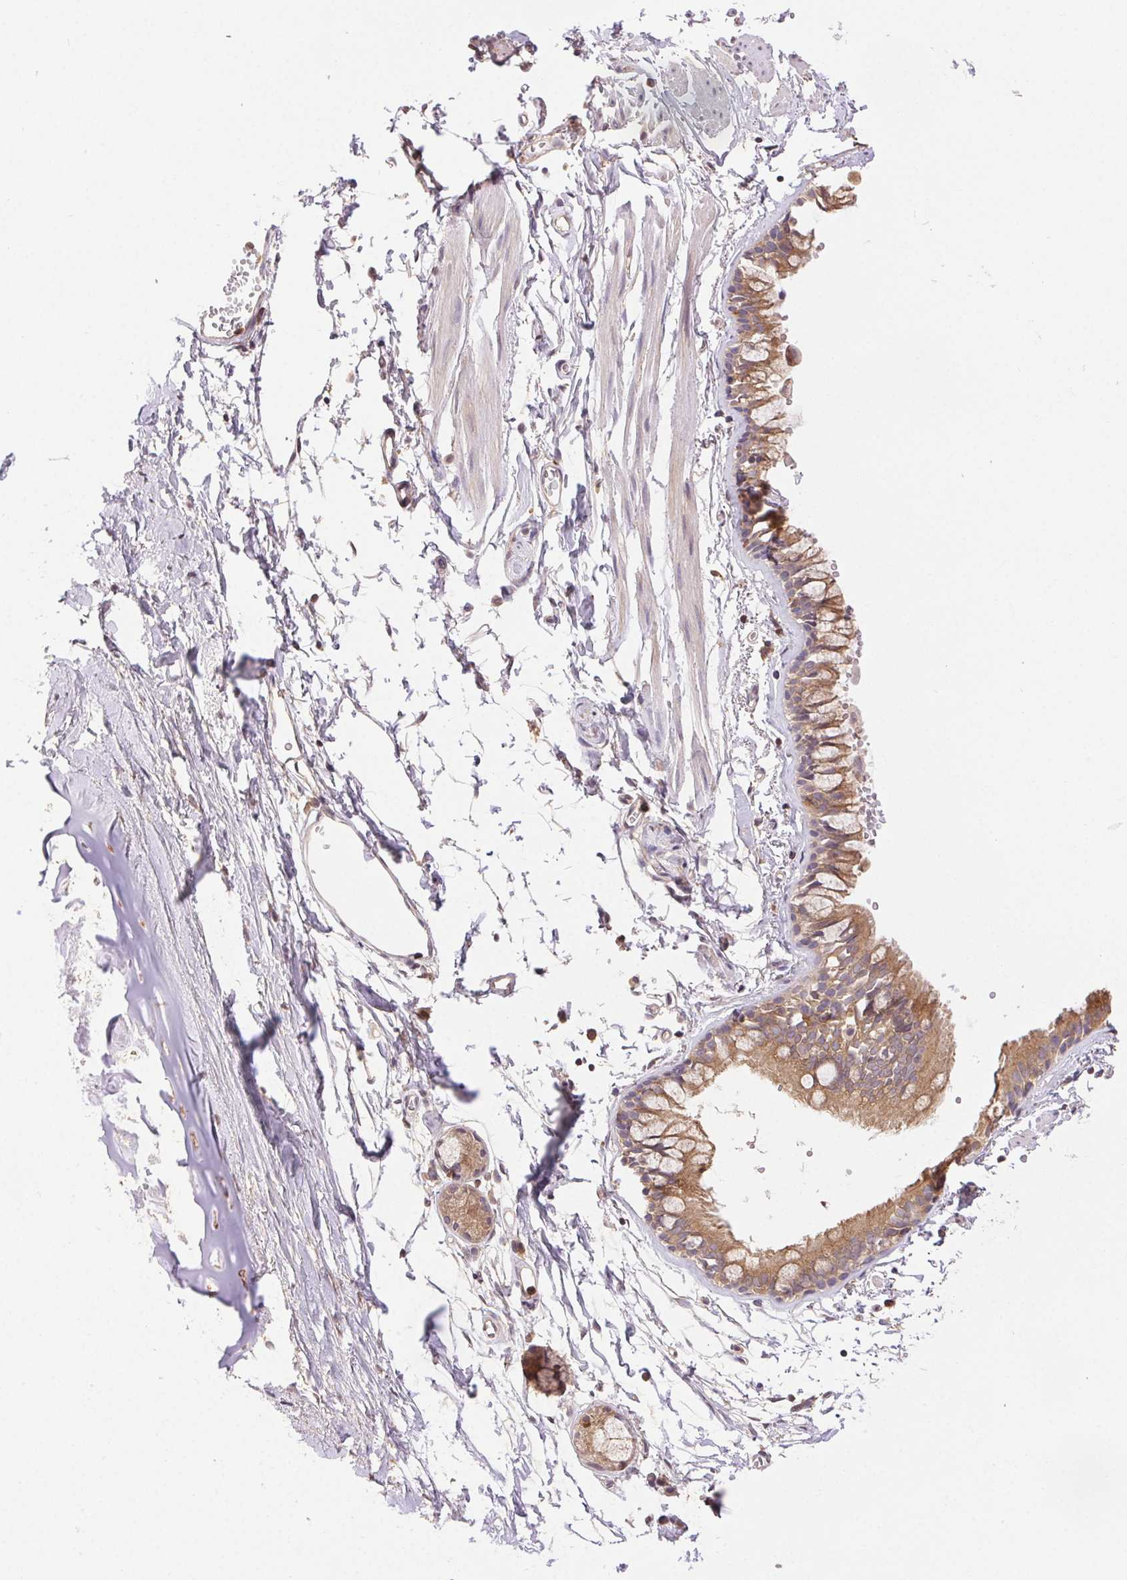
{"staining": {"intensity": "moderate", "quantity": ">75%", "location": "cytoplasmic/membranous"}, "tissue": "bronchus", "cell_type": "Respiratory epithelial cells", "image_type": "normal", "snomed": [{"axis": "morphology", "description": "Normal tissue, NOS"}, {"axis": "topography", "description": "Cartilage tissue"}, {"axis": "topography", "description": "Bronchus"}], "caption": "Bronchus stained for a protein shows moderate cytoplasmic/membranous positivity in respiratory epithelial cells. The protein of interest is shown in brown color, while the nuclei are stained blue.", "gene": "GDI1", "patient": {"sex": "female", "age": 59}}